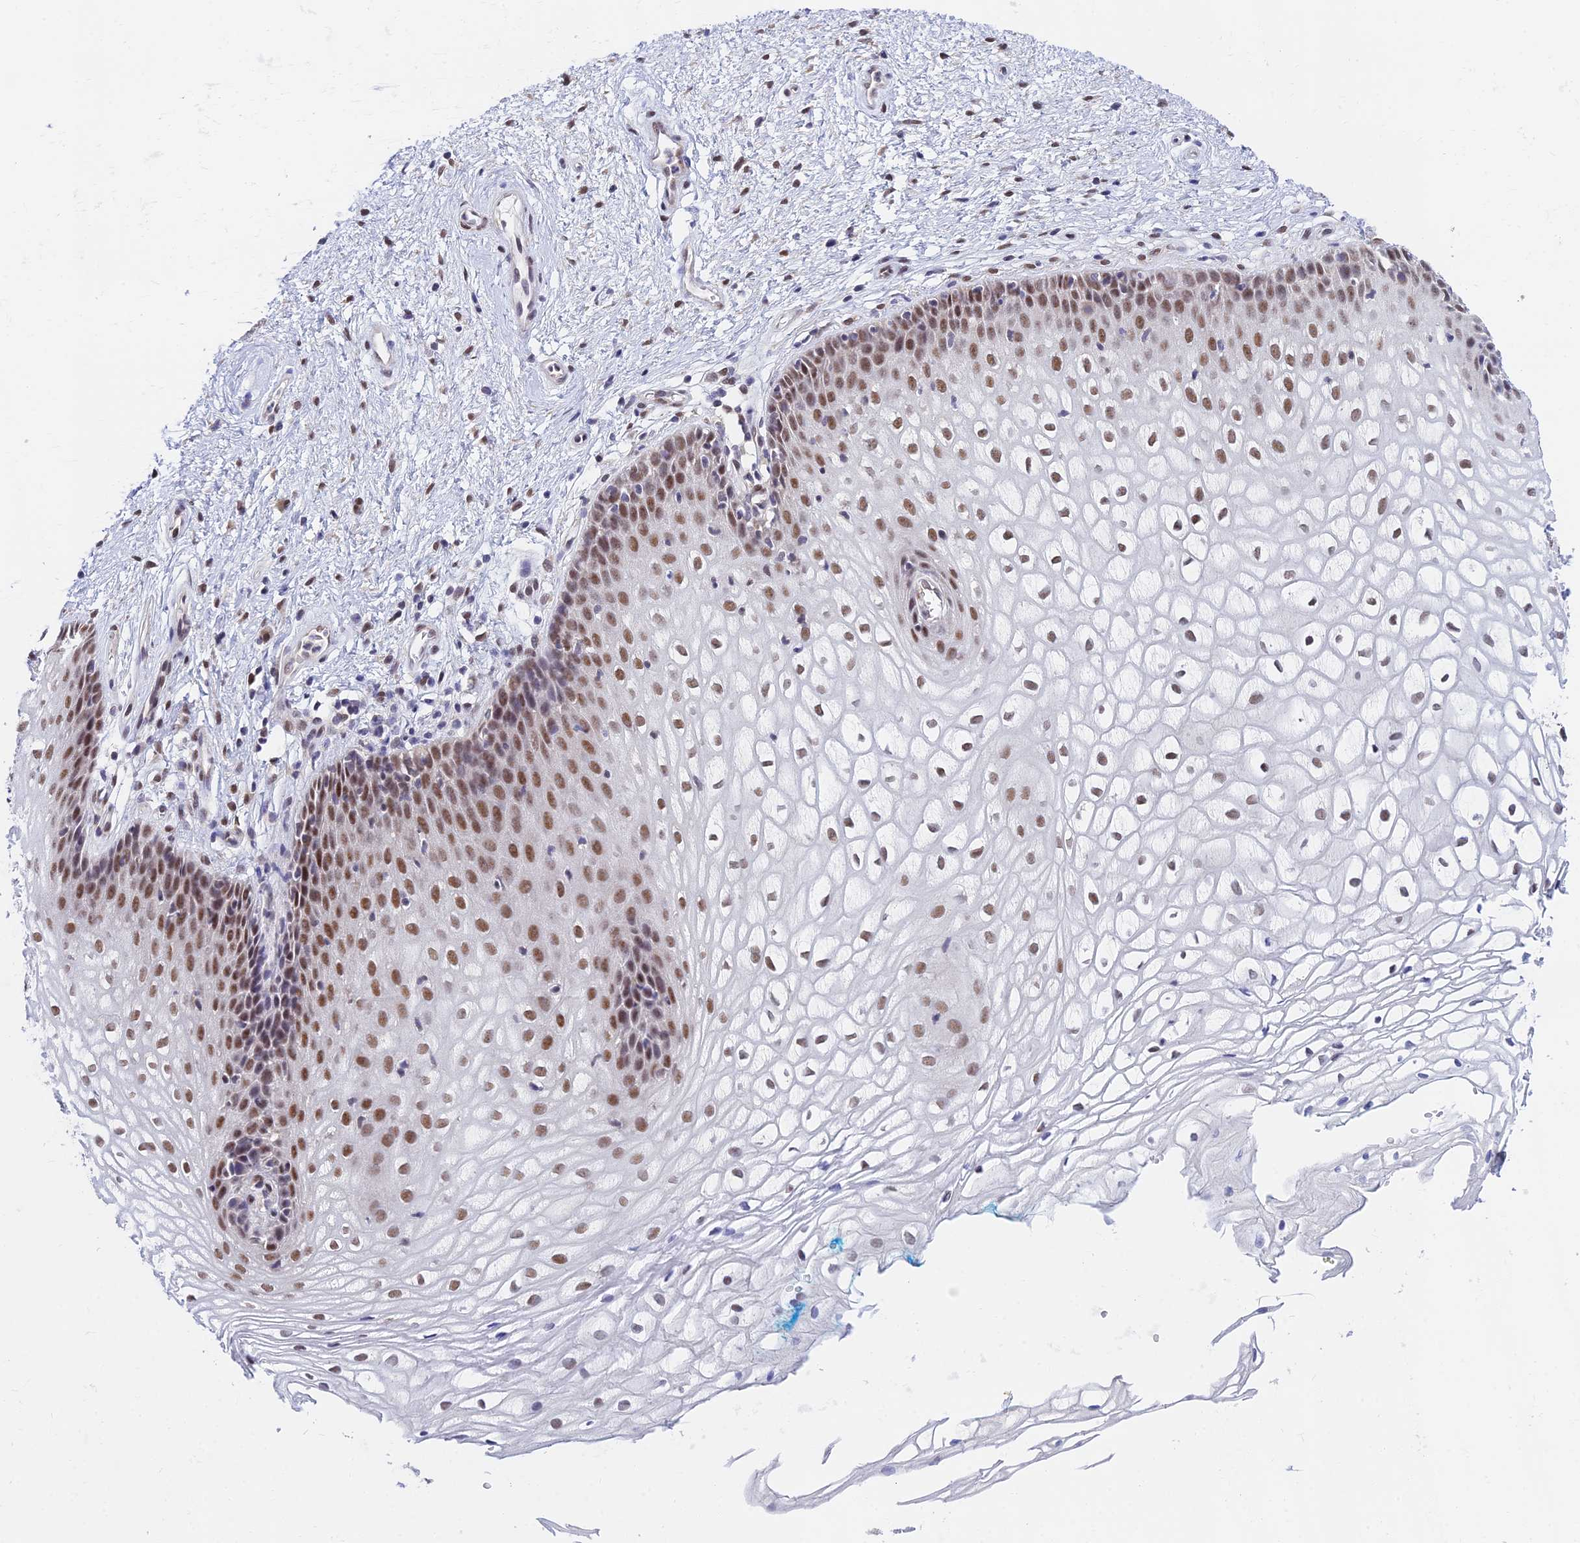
{"staining": {"intensity": "moderate", "quantity": ">75%", "location": "nuclear"}, "tissue": "vagina", "cell_type": "Squamous epithelial cells", "image_type": "normal", "snomed": [{"axis": "morphology", "description": "Normal tissue, NOS"}, {"axis": "topography", "description": "Vagina"}], "caption": "An IHC histopathology image of benign tissue is shown. Protein staining in brown shows moderate nuclear positivity in vagina within squamous epithelial cells. The staining was performed using DAB (3,3'-diaminobenzidine) to visualize the protein expression in brown, while the nuclei were stained in blue with hematoxylin (Magnification: 20x).", "gene": "C2orf49", "patient": {"sex": "female", "age": 34}}